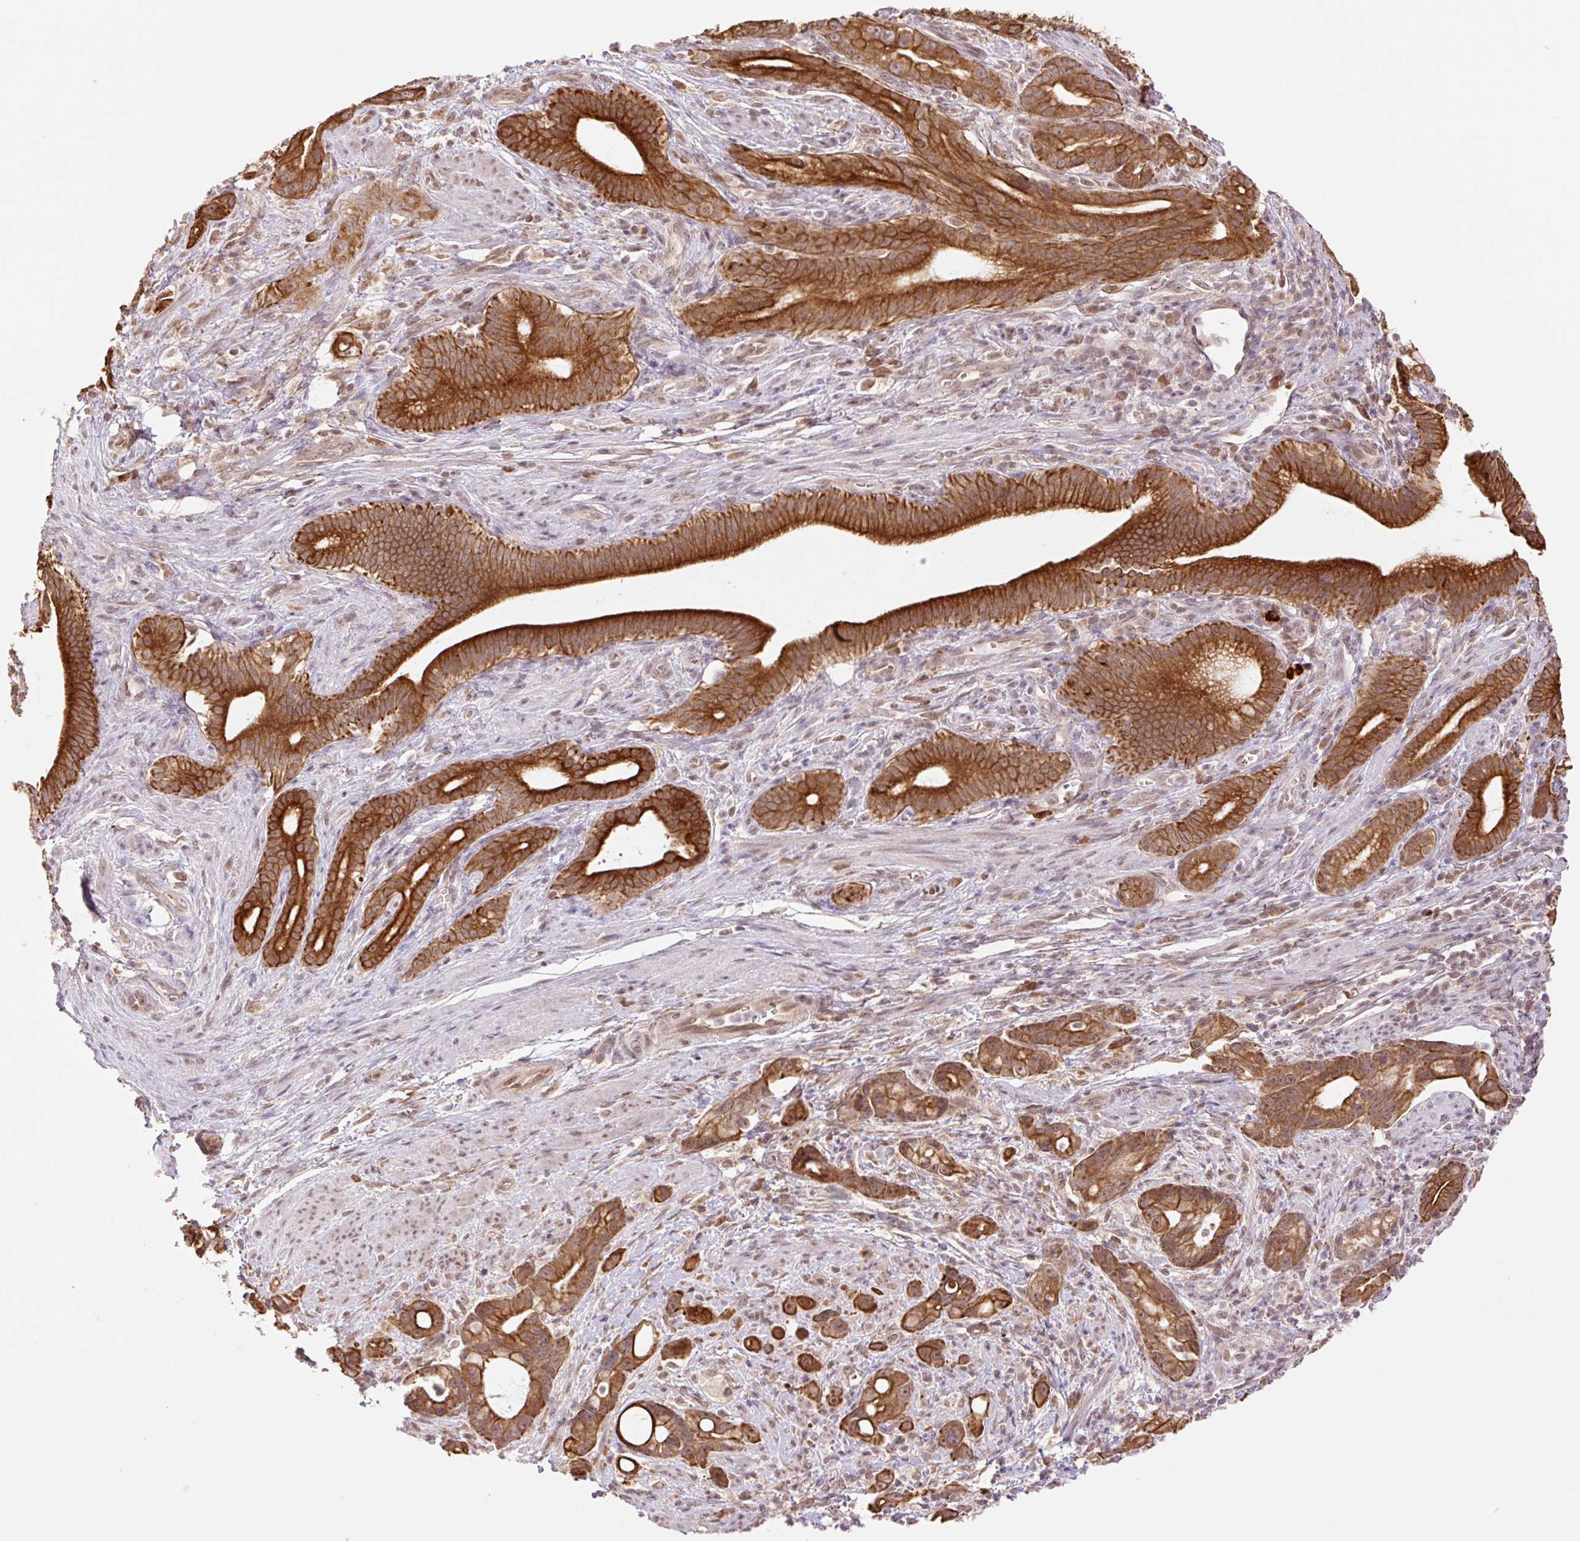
{"staining": {"intensity": "strong", "quantity": ">75%", "location": "cytoplasmic/membranous"}, "tissue": "pancreatic cancer", "cell_type": "Tumor cells", "image_type": "cancer", "snomed": [{"axis": "morphology", "description": "Adenocarcinoma, NOS"}, {"axis": "topography", "description": "Pancreas"}], "caption": "Pancreatic cancer stained with a protein marker displays strong staining in tumor cells.", "gene": "YJU2B", "patient": {"sex": "male", "age": 68}}